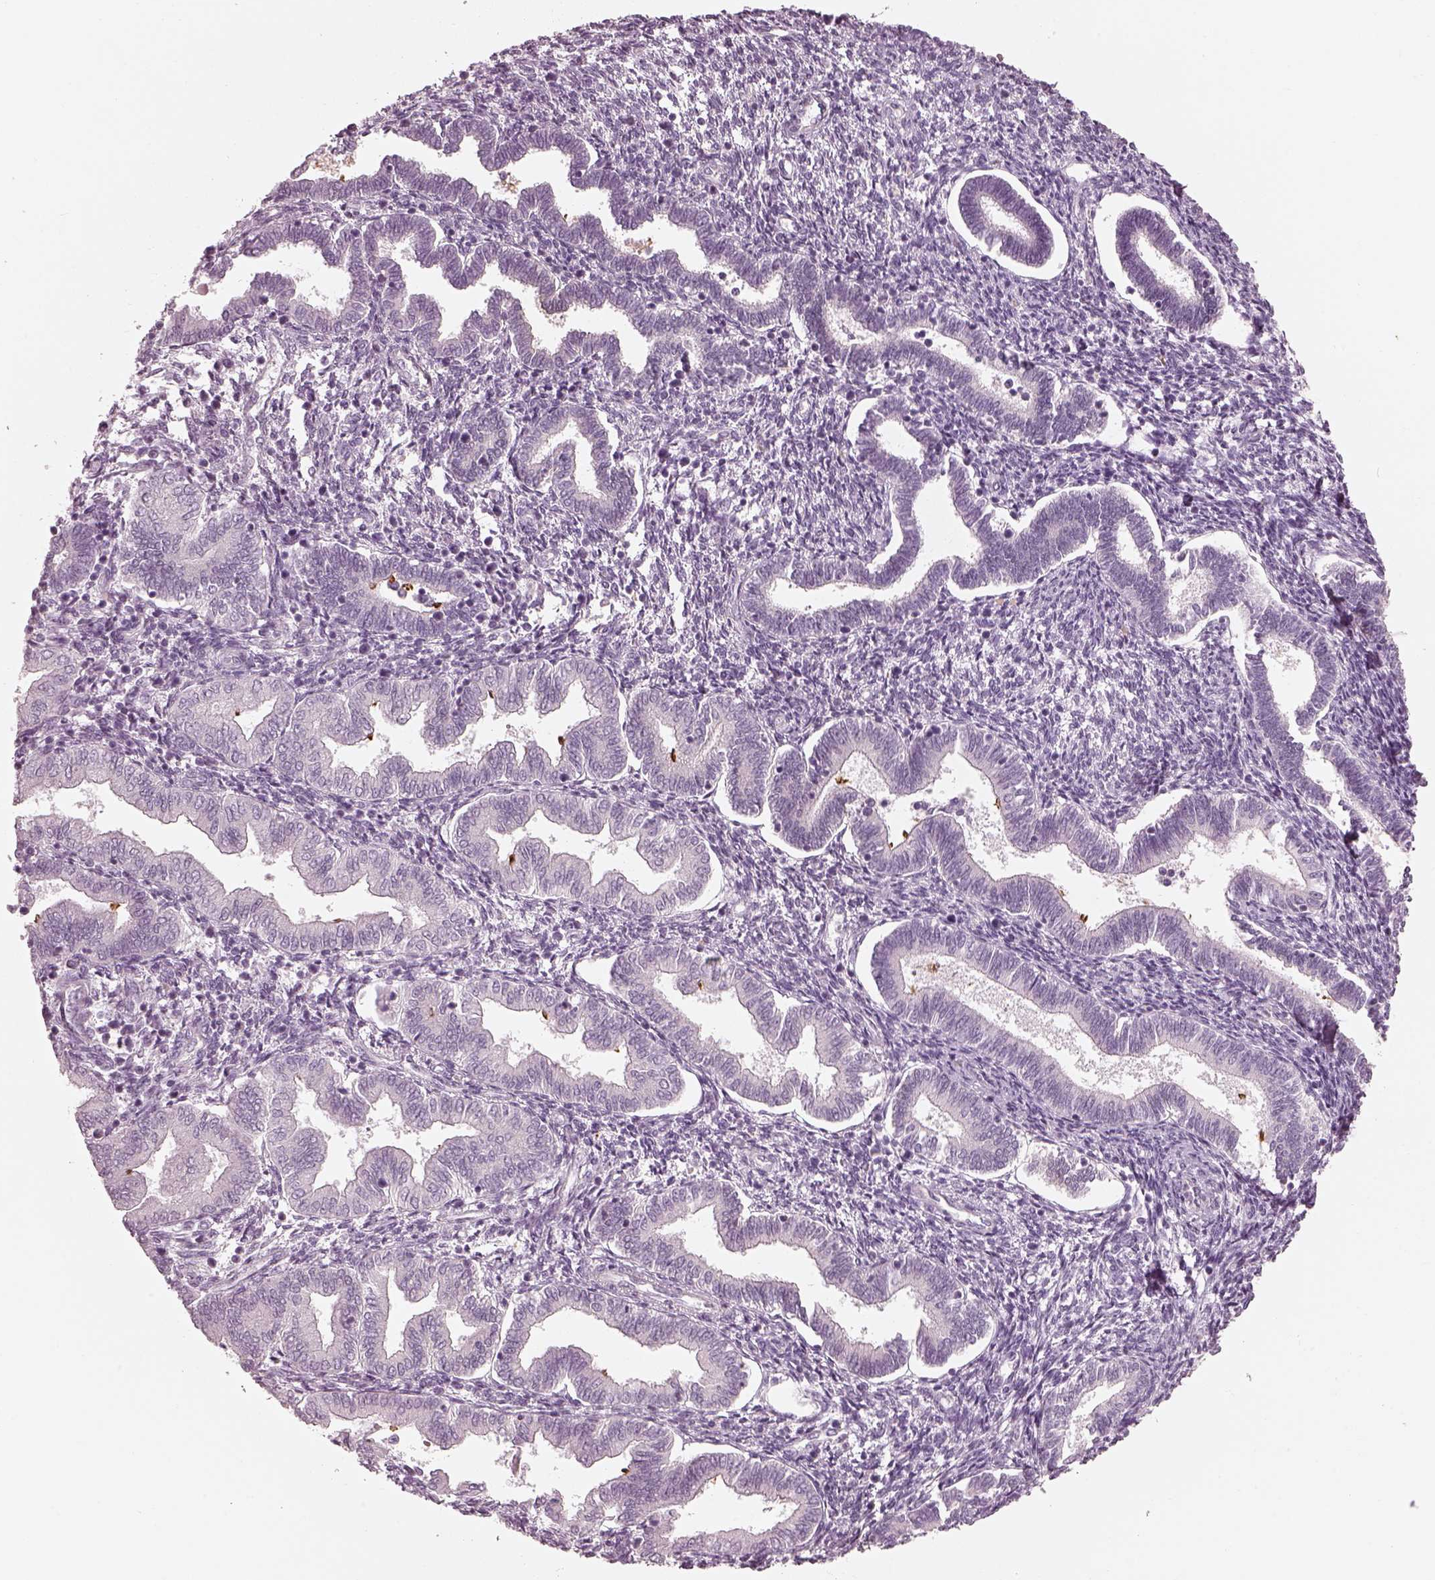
{"staining": {"intensity": "negative", "quantity": "none", "location": "none"}, "tissue": "endometrium", "cell_type": "Cells in endometrial stroma", "image_type": "normal", "snomed": [{"axis": "morphology", "description": "Normal tissue, NOS"}, {"axis": "topography", "description": "Endometrium"}], "caption": "Immunohistochemical staining of normal human endometrium shows no significant staining in cells in endometrial stroma. The staining is performed using DAB brown chromogen with nuclei counter-stained in using hematoxylin.", "gene": "RSPH9", "patient": {"sex": "female", "age": 42}}